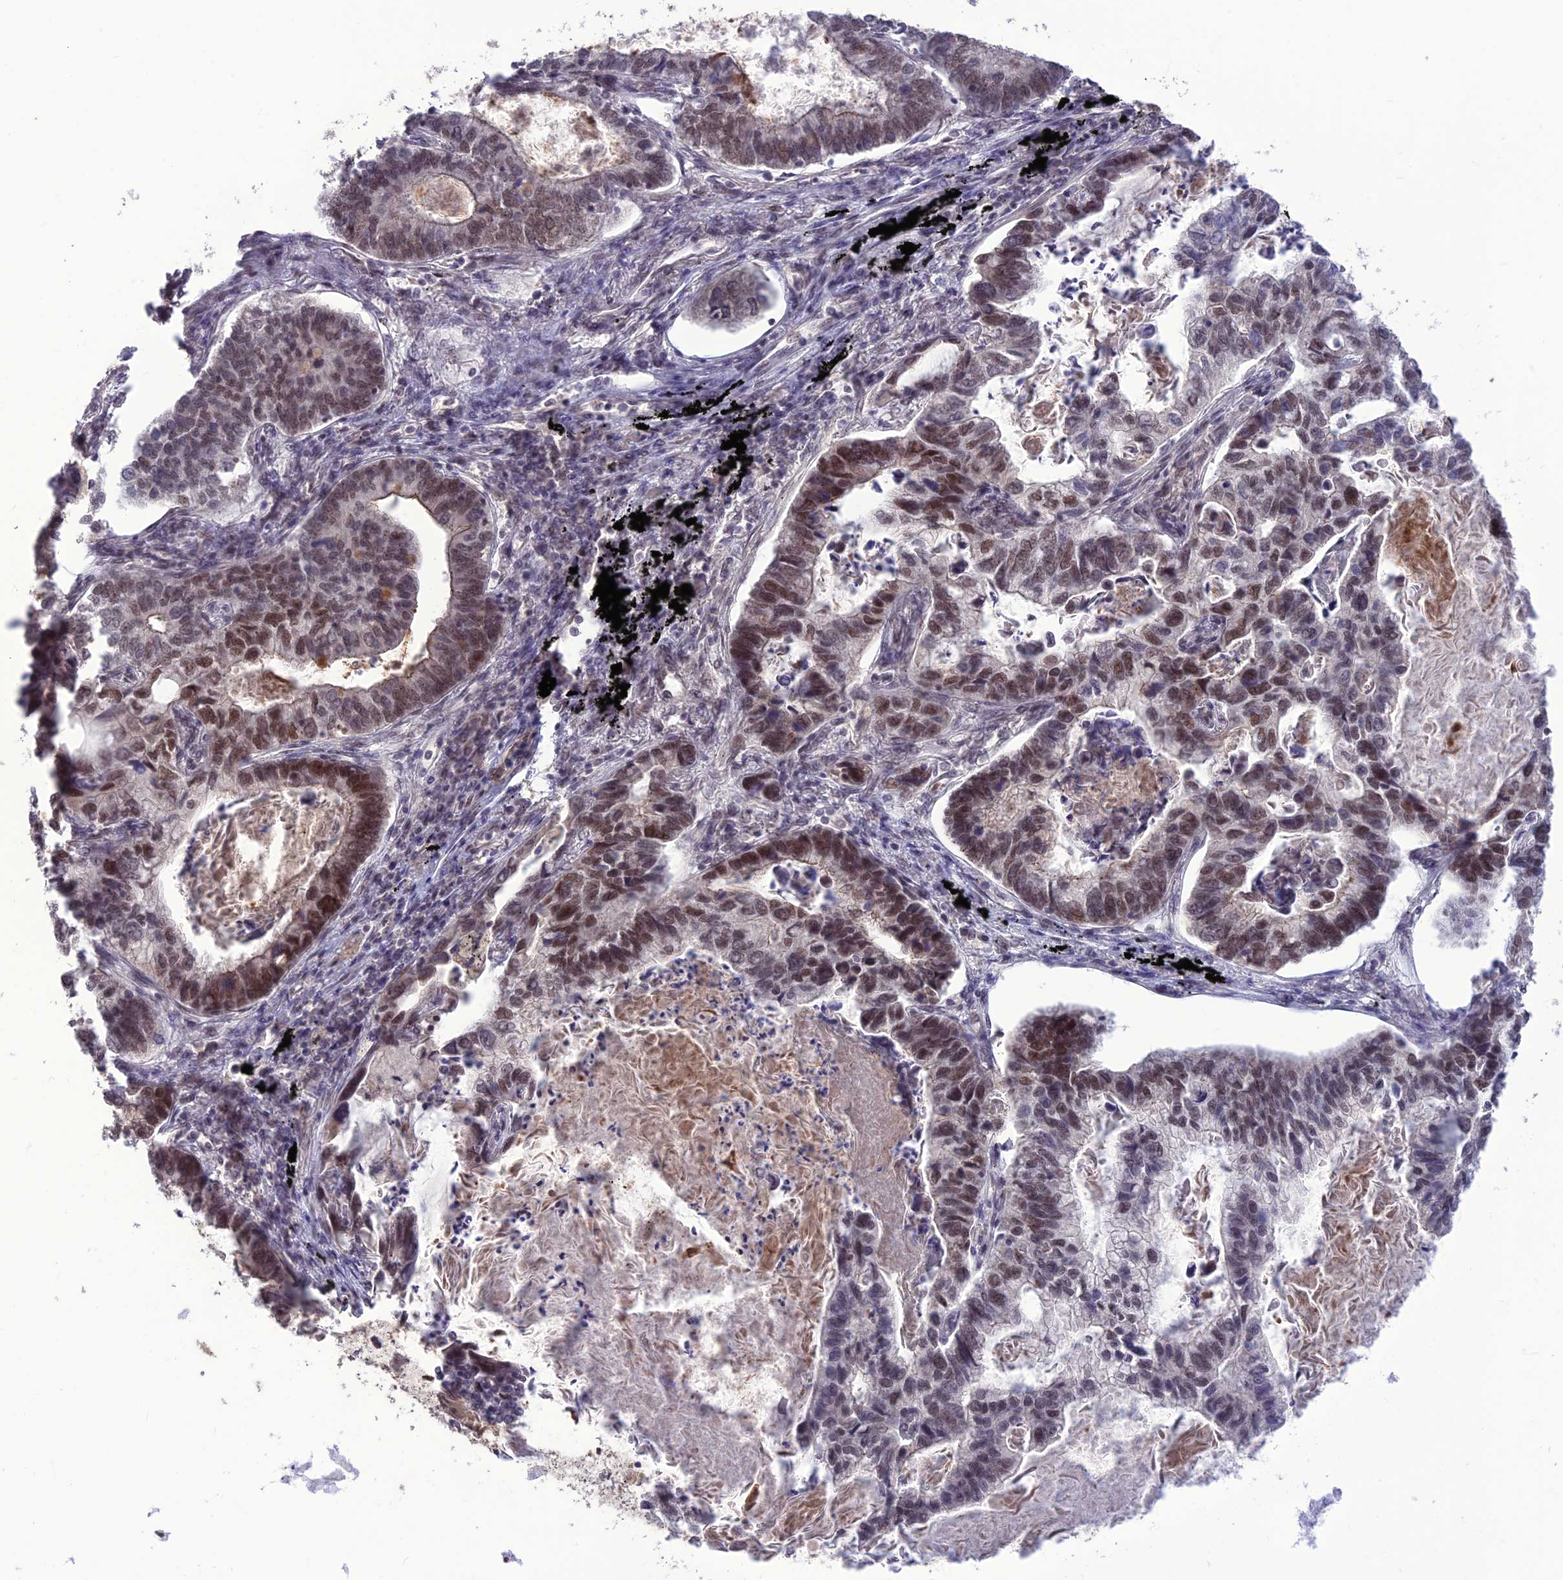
{"staining": {"intensity": "moderate", "quantity": "25%-75%", "location": "nuclear"}, "tissue": "lung cancer", "cell_type": "Tumor cells", "image_type": "cancer", "snomed": [{"axis": "morphology", "description": "Adenocarcinoma, NOS"}, {"axis": "topography", "description": "Lung"}], "caption": "High-magnification brightfield microscopy of lung cancer stained with DAB (brown) and counterstained with hematoxylin (blue). tumor cells exhibit moderate nuclear positivity is appreciated in approximately25%-75% of cells. Nuclei are stained in blue.", "gene": "DIS3", "patient": {"sex": "male", "age": 67}}